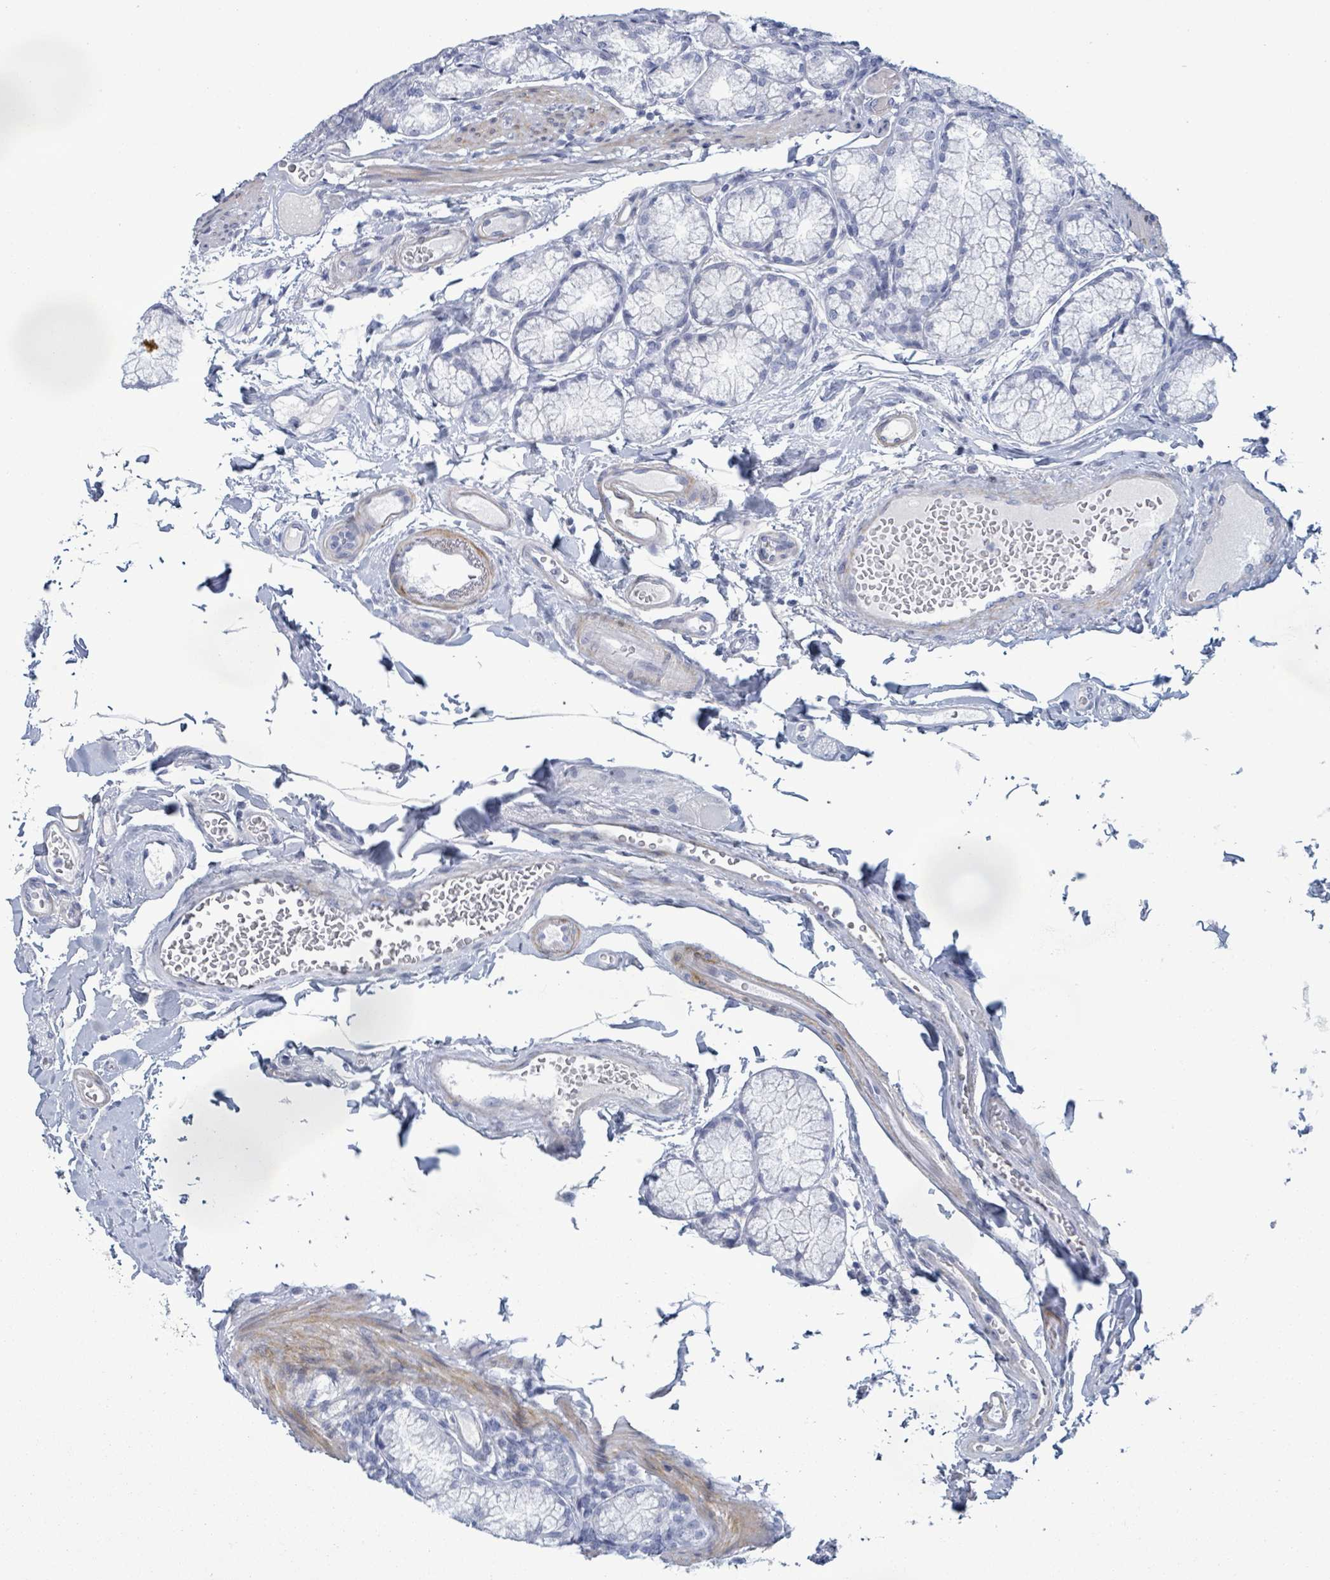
{"staining": {"intensity": "strong", "quantity": "<25%", "location": "cytoplasmic/membranous"}, "tissue": "duodenum", "cell_type": "Glandular cells", "image_type": "normal", "snomed": [{"axis": "morphology", "description": "Normal tissue, NOS"}, {"axis": "topography", "description": "Duodenum"}], "caption": "Protein staining displays strong cytoplasmic/membranous expression in about <25% of glandular cells in benign duodenum.", "gene": "ZNF771", "patient": {"sex": "female", "age": 67}}